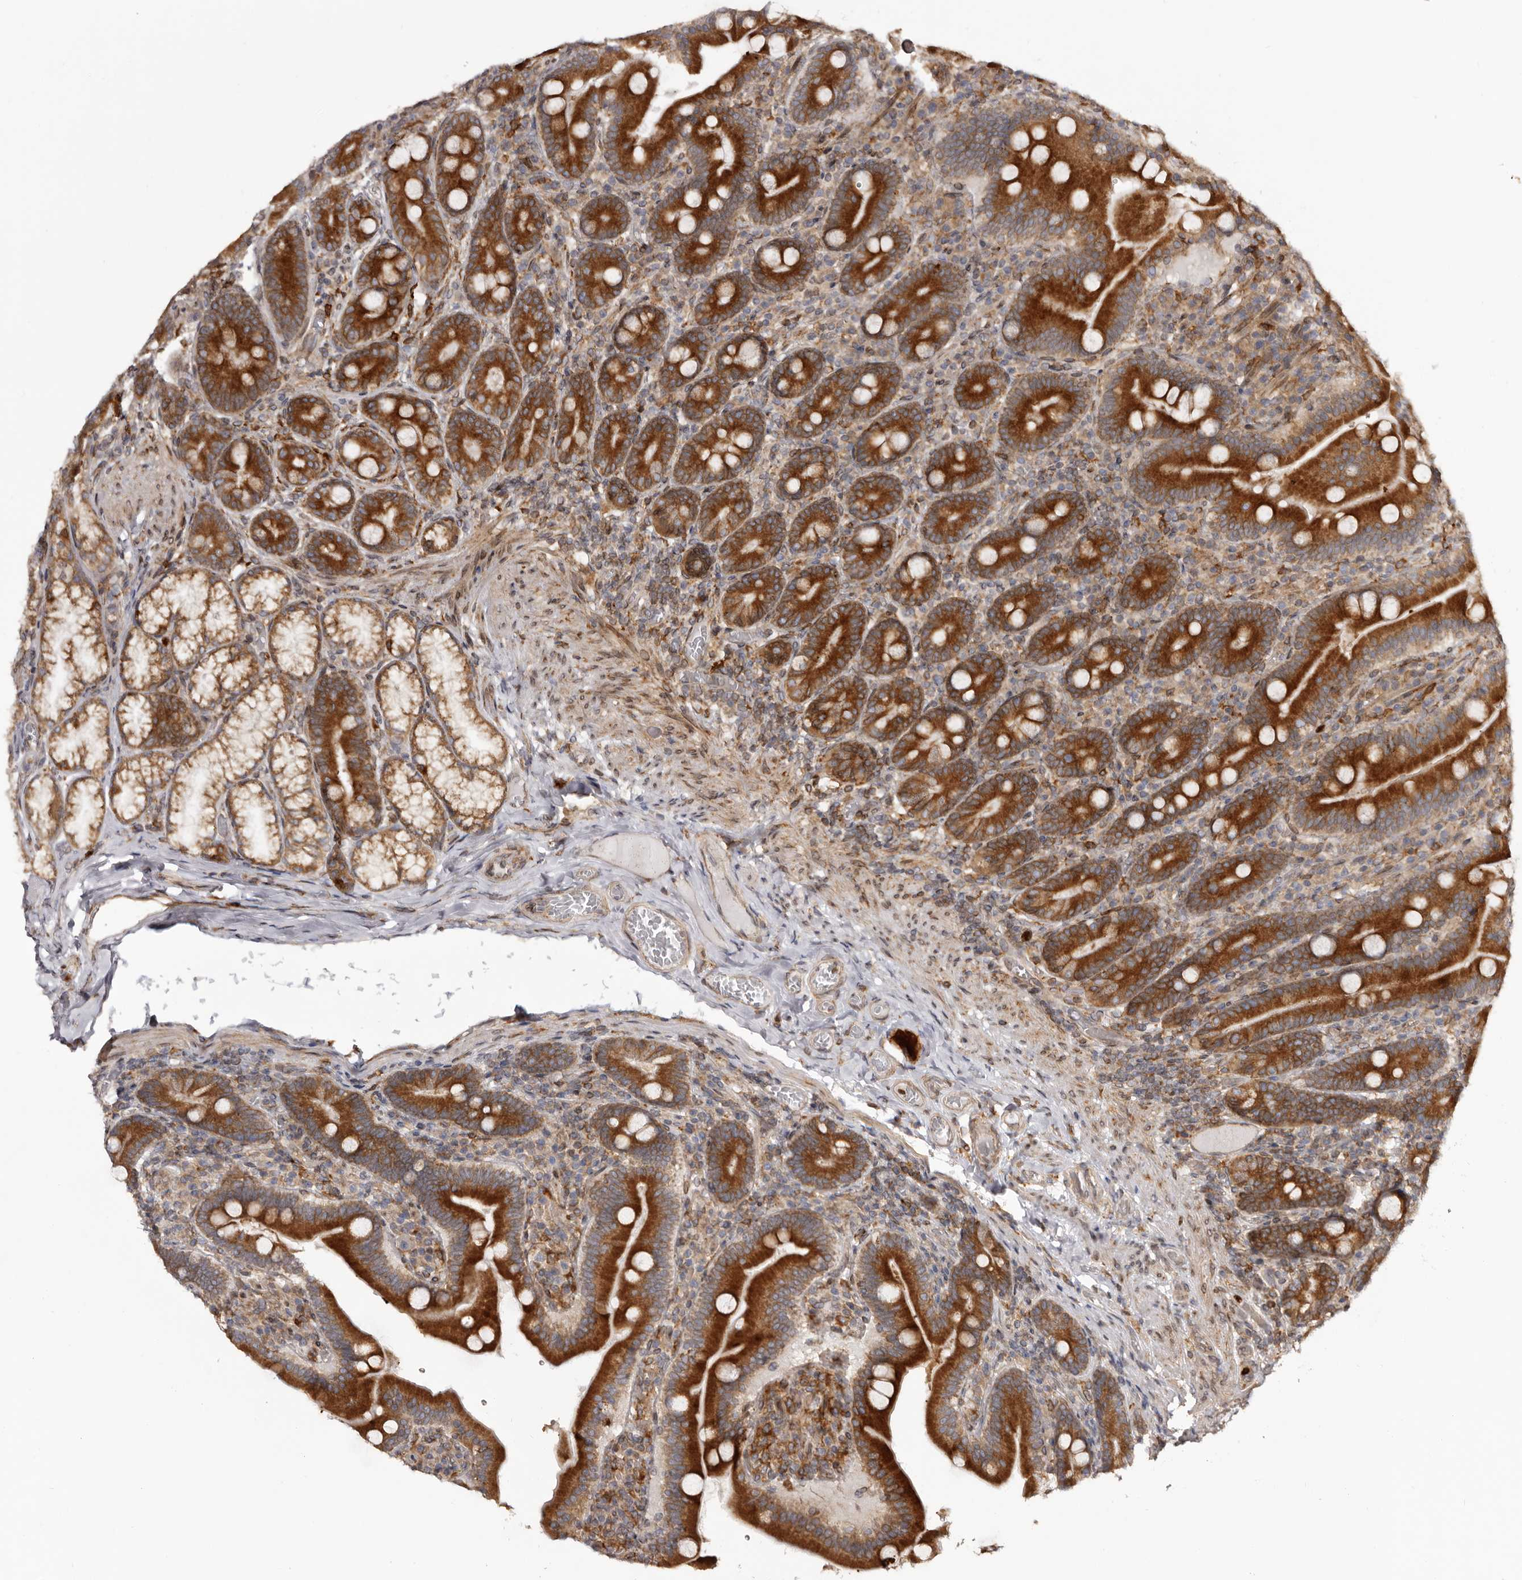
{"staining": {"intensity": "strong", "quantity": ">75%", "location": "cytoplasmic/membranous"}, "tissue": "duodenum", "cell_type": "Glandular cells", "image_type": "normal", "snomed": [{"axis": "morphology", "description": "Normal tissue, NOS"}, {"axis": "topography", "description": "Duodenum"}], "caption": "Duodenum was stained to show a protein in brown. There is high levels of strong cytoplasmic/membranous positivity in about >75% of glandular cells. (Brightfield microscopy of DAB IHC at high magnification).", "gene": "C4orf3", "patient": {"sex": "female", "age": 62}}